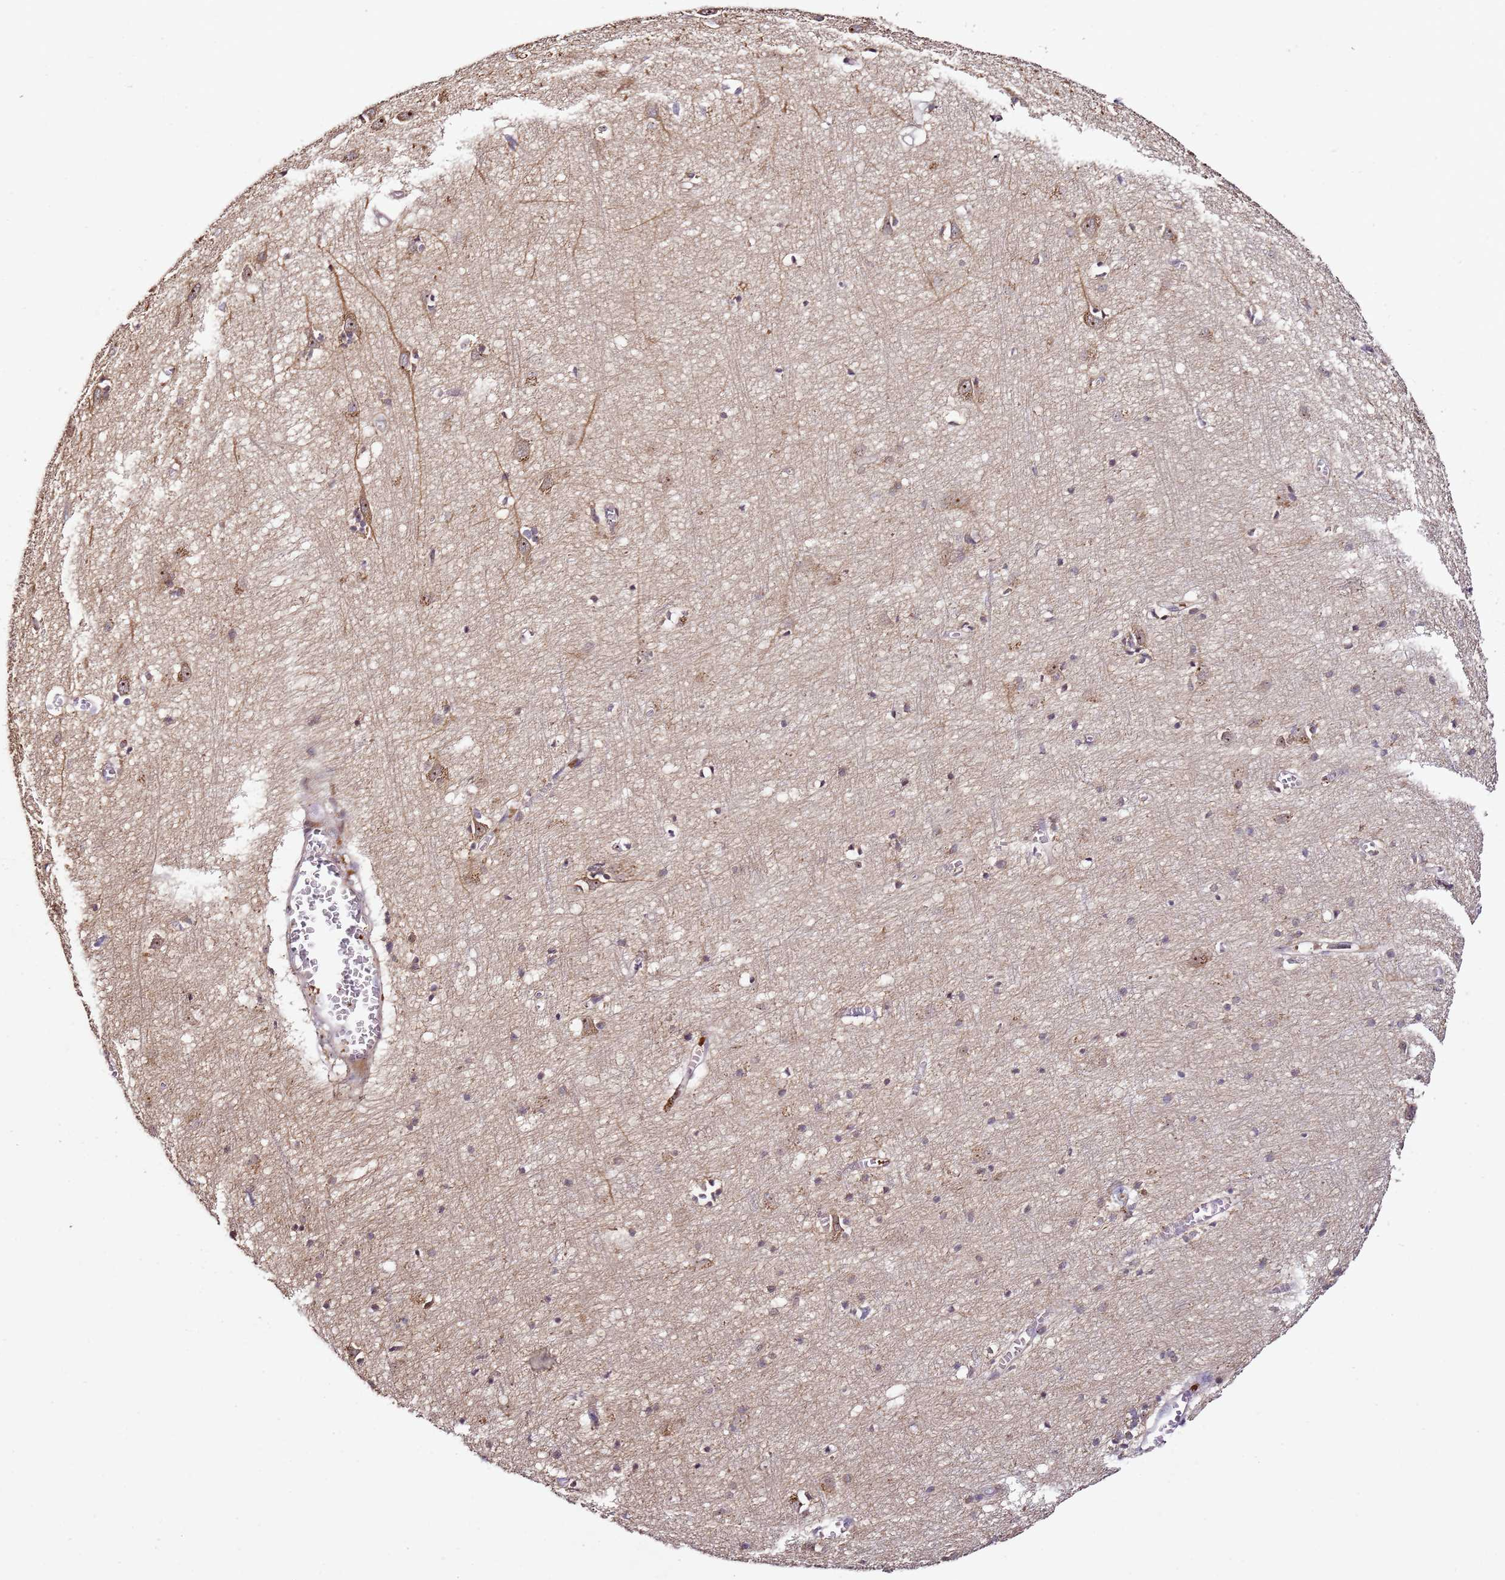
{"staining": {"intensity": "weak", "quantity": ">75%", "location": "cytoplasmic/membranous"}, "tissue": "cerebral cortex", "cell_type": "Endothelial cells", "image_type": "normal", "snomed": [{"axis": "morphology", "description": "Normal tissue, NOS"}, {"axis": "topography", "description": "Cerebral cortex"}], "caption": "Cerebral cortex stained with immunohistochemistry displays weak cytoplasmic/membranous staining in approximately >75% of endothelial cells. The protein is shown in brown color, while the nuclei are stained blue.", "gene": "DDX27", "patient": {"sex": "female", "age": 64}}